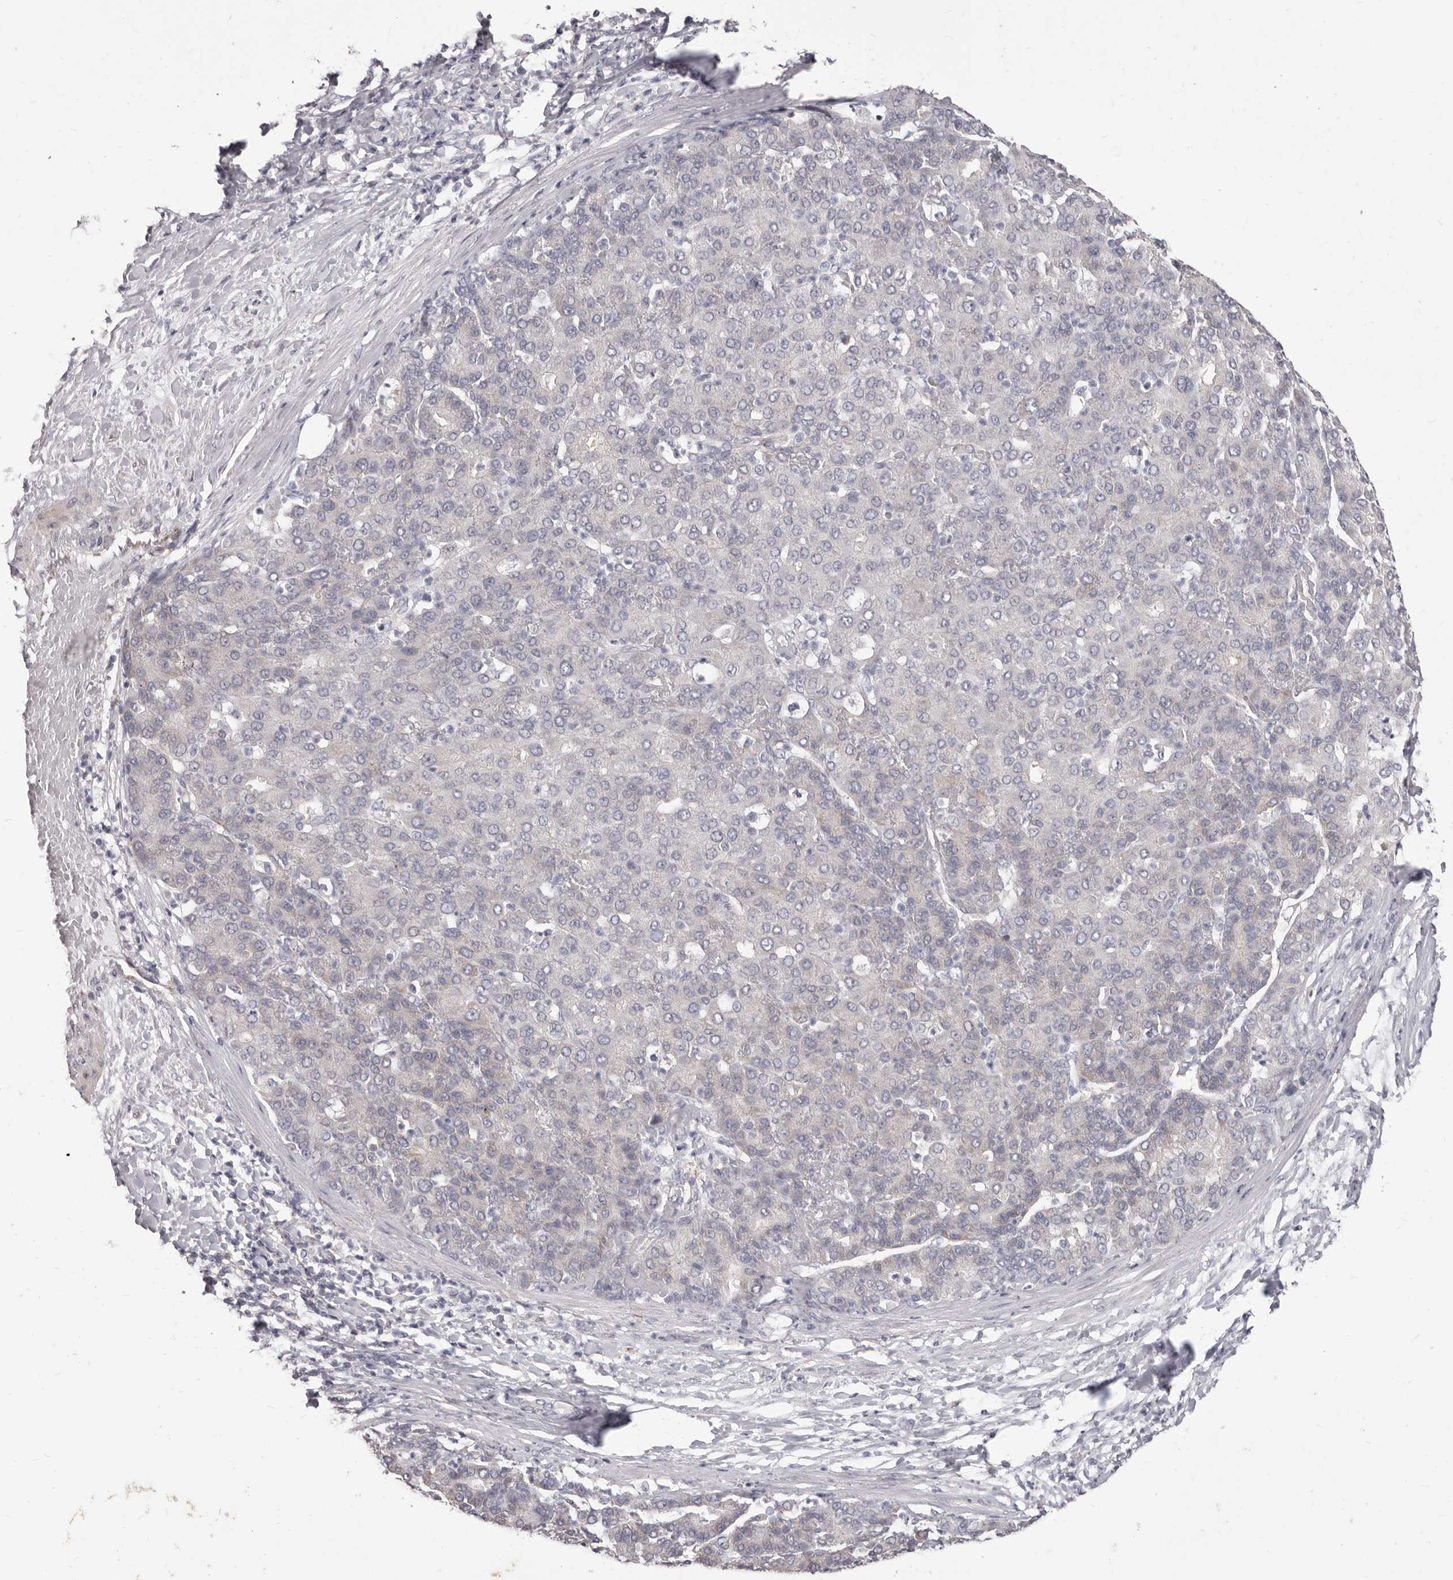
{"staining": {"intensity": "weak", "quantity": "<25%", "location": "cytoplasmic/membranous"}, "tissue": "liver cancer", "cell_type": "Tumor cells", "image_type": "cancer", "snomed": [{"axis": "morphology", "description": "Carcinoma, Hepatocellular, NOS"}, {"axis": "topography", "description": "Liver"}], "caption": "Liver hepatocellular carcinoma stained for a protein using immunohistochemistry (IHC) reveals no staining tumor cells.", "gene": "PRMT2", "patient": {"sex": "male", "age": 65}}